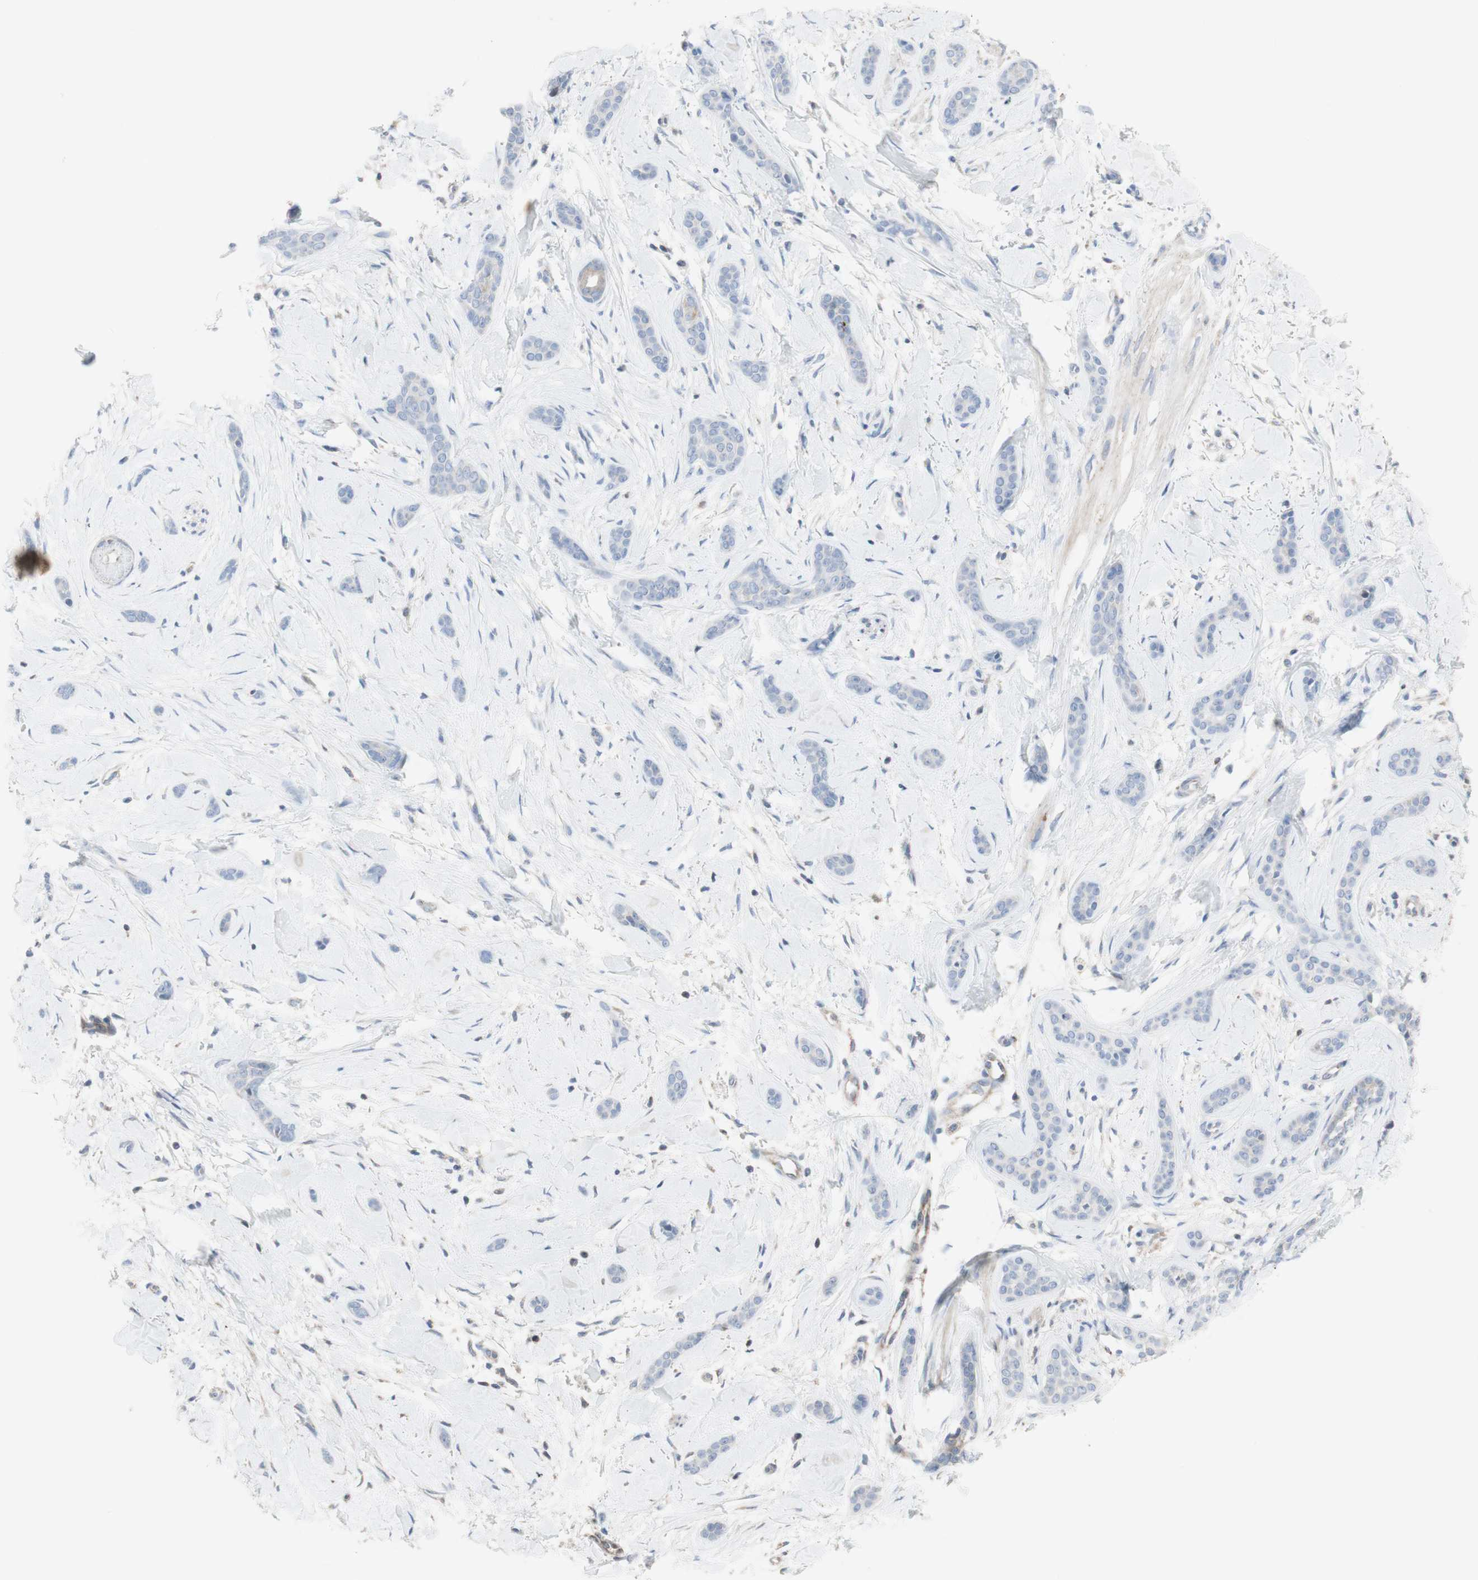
{"staining": {"intensity": "weak", "quantity": "<25%", "location": "cytoplasmic/membranous"}, "tissue": "skin cancer", "cell_type": "Tumor cells", "image_type": "cancer", "snomed": [{"axis": "morphology", "description": "Basal cell carcinoma"}, {"axis": "morphology", "description": "Adnexal tumor, benign"}, {"axis": "topography", "description": "Skin"}], "caption": "Immunohistochemical staining of human skin cancer demonstrates no significant expression in tumor cells. (Stains: DAB immunohistochemistry with hematoxylin counter stain, Microscopy: brightfield microscopy at high magnification).", "gene": "C3orf52", "patient": {"sex": "female", "age": 42}}